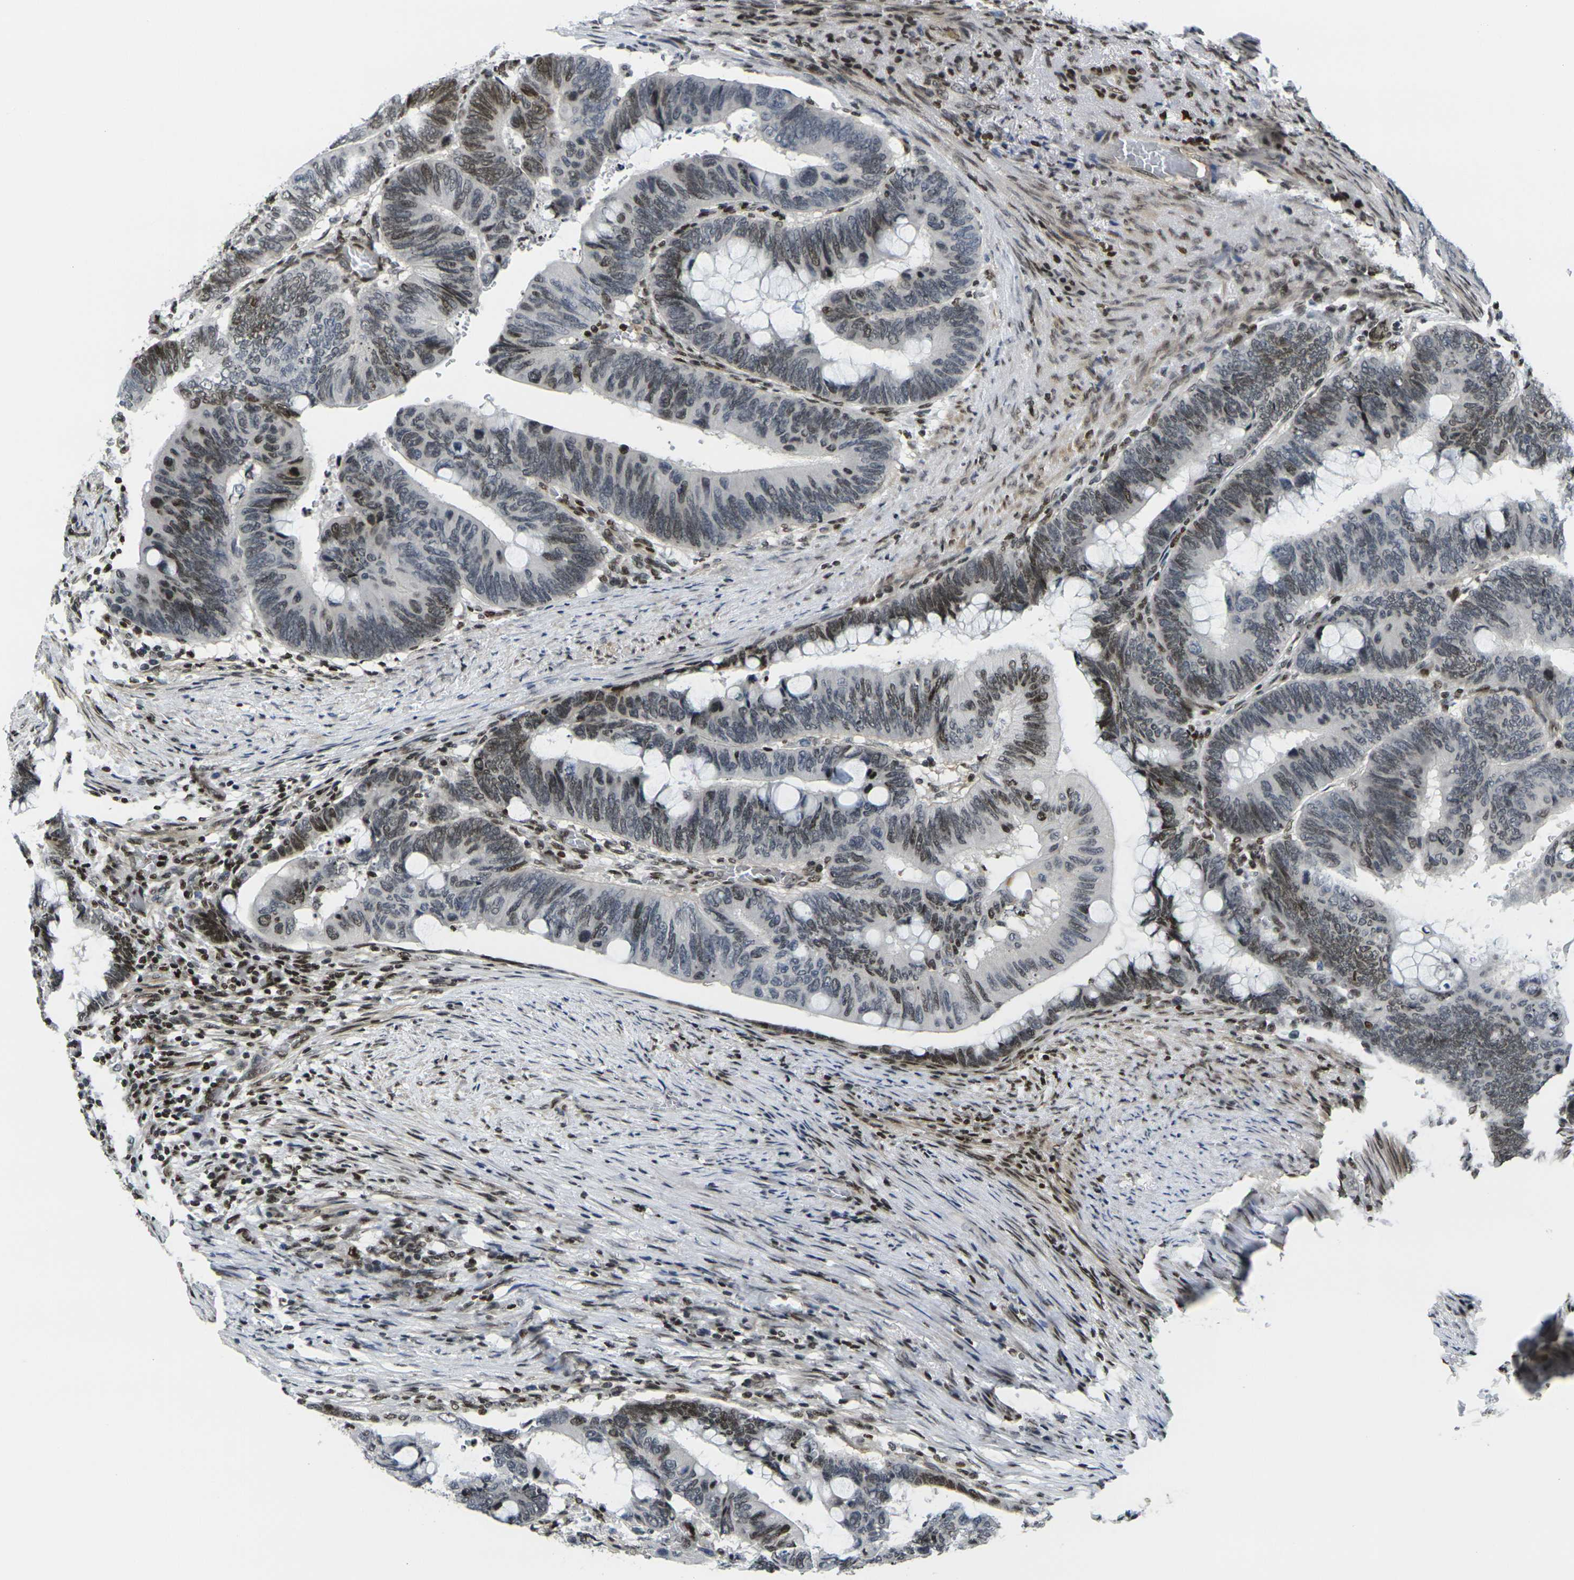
{"staining": {"intensity": "moderate", "quantity": "<25%", "location": "nuclear"}, "tissue": "colorectal cancer", "cell_type": "Tumor cells", "image_type": "cancer", "snomed": [{"axis": "morphology", "description": "Normal tissue, NOS"}, {"axis": "morphology", "description": "Adenocarcinoma, NOS"}, {"axis": "topography", "description": "Rectum"}, {"axis": "topography", "description": "Peripheral nerve tissue"}], "caption": "Immunohistochemical staining of colorectal adenocarcinoma displays low levels of moderate nuclear protein positivity in about <25% of tumor cells.", "gene": "H1-10", "patient": {"sex": "male", "age": 92}}